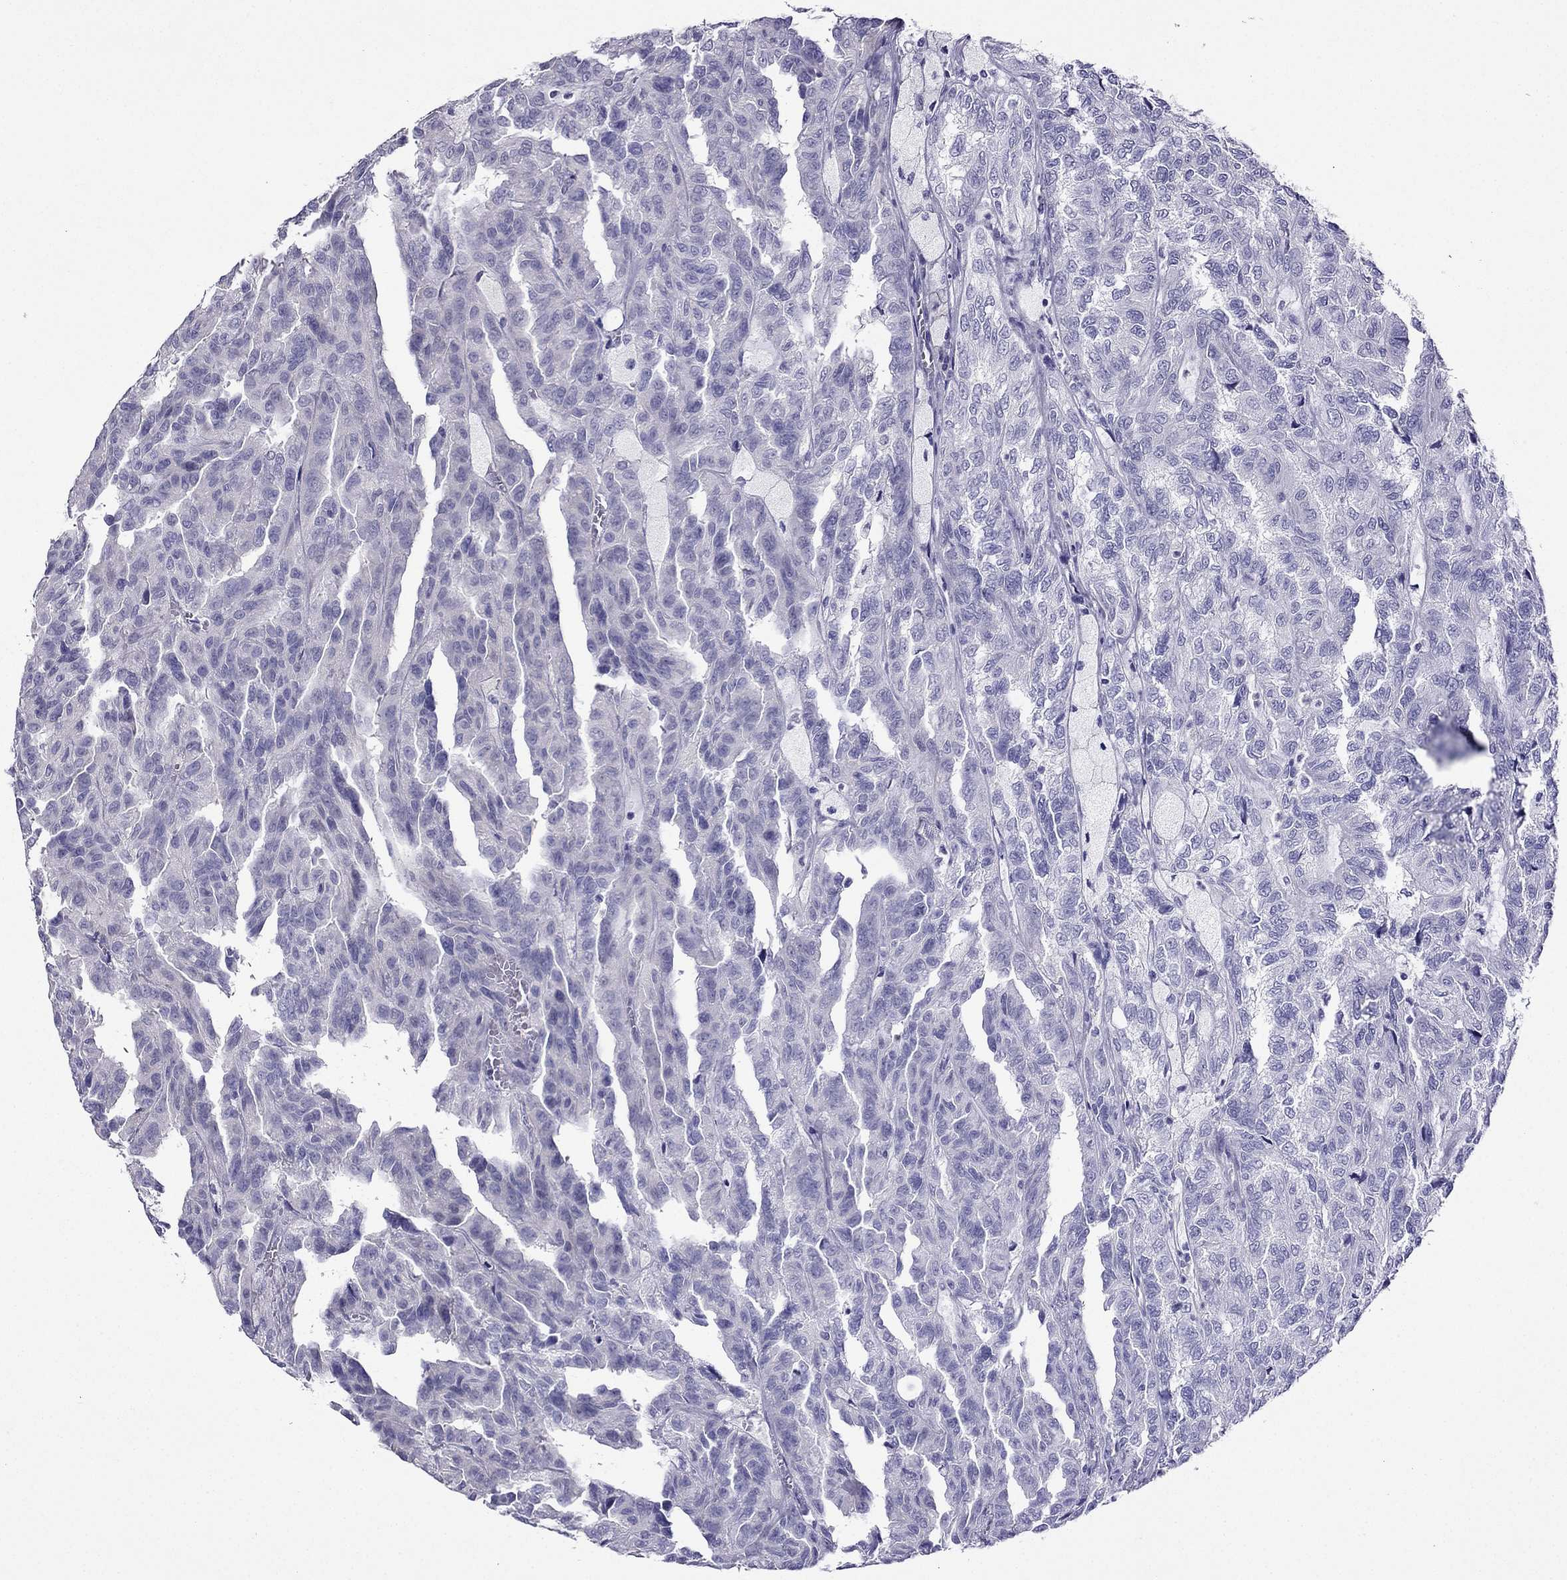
{"staining": {"intensity": "negative", "quantity": "none", "location": "none"}, "tissue": "renal cancer", "cell_type": "Tumor cells", "image_type": "cancer", "snomed": [{"axis": "morphology", "description": "Adenocarcinoma, NOS"}, {"axis": "topography", "description": "Kidney"}], "caption": "Protein analysis of renal adenocarcinoma exhibits no significant expression in tumor cells.", "gene": "KCNJ10", "patient": {"sex": "male", "age": 79}}